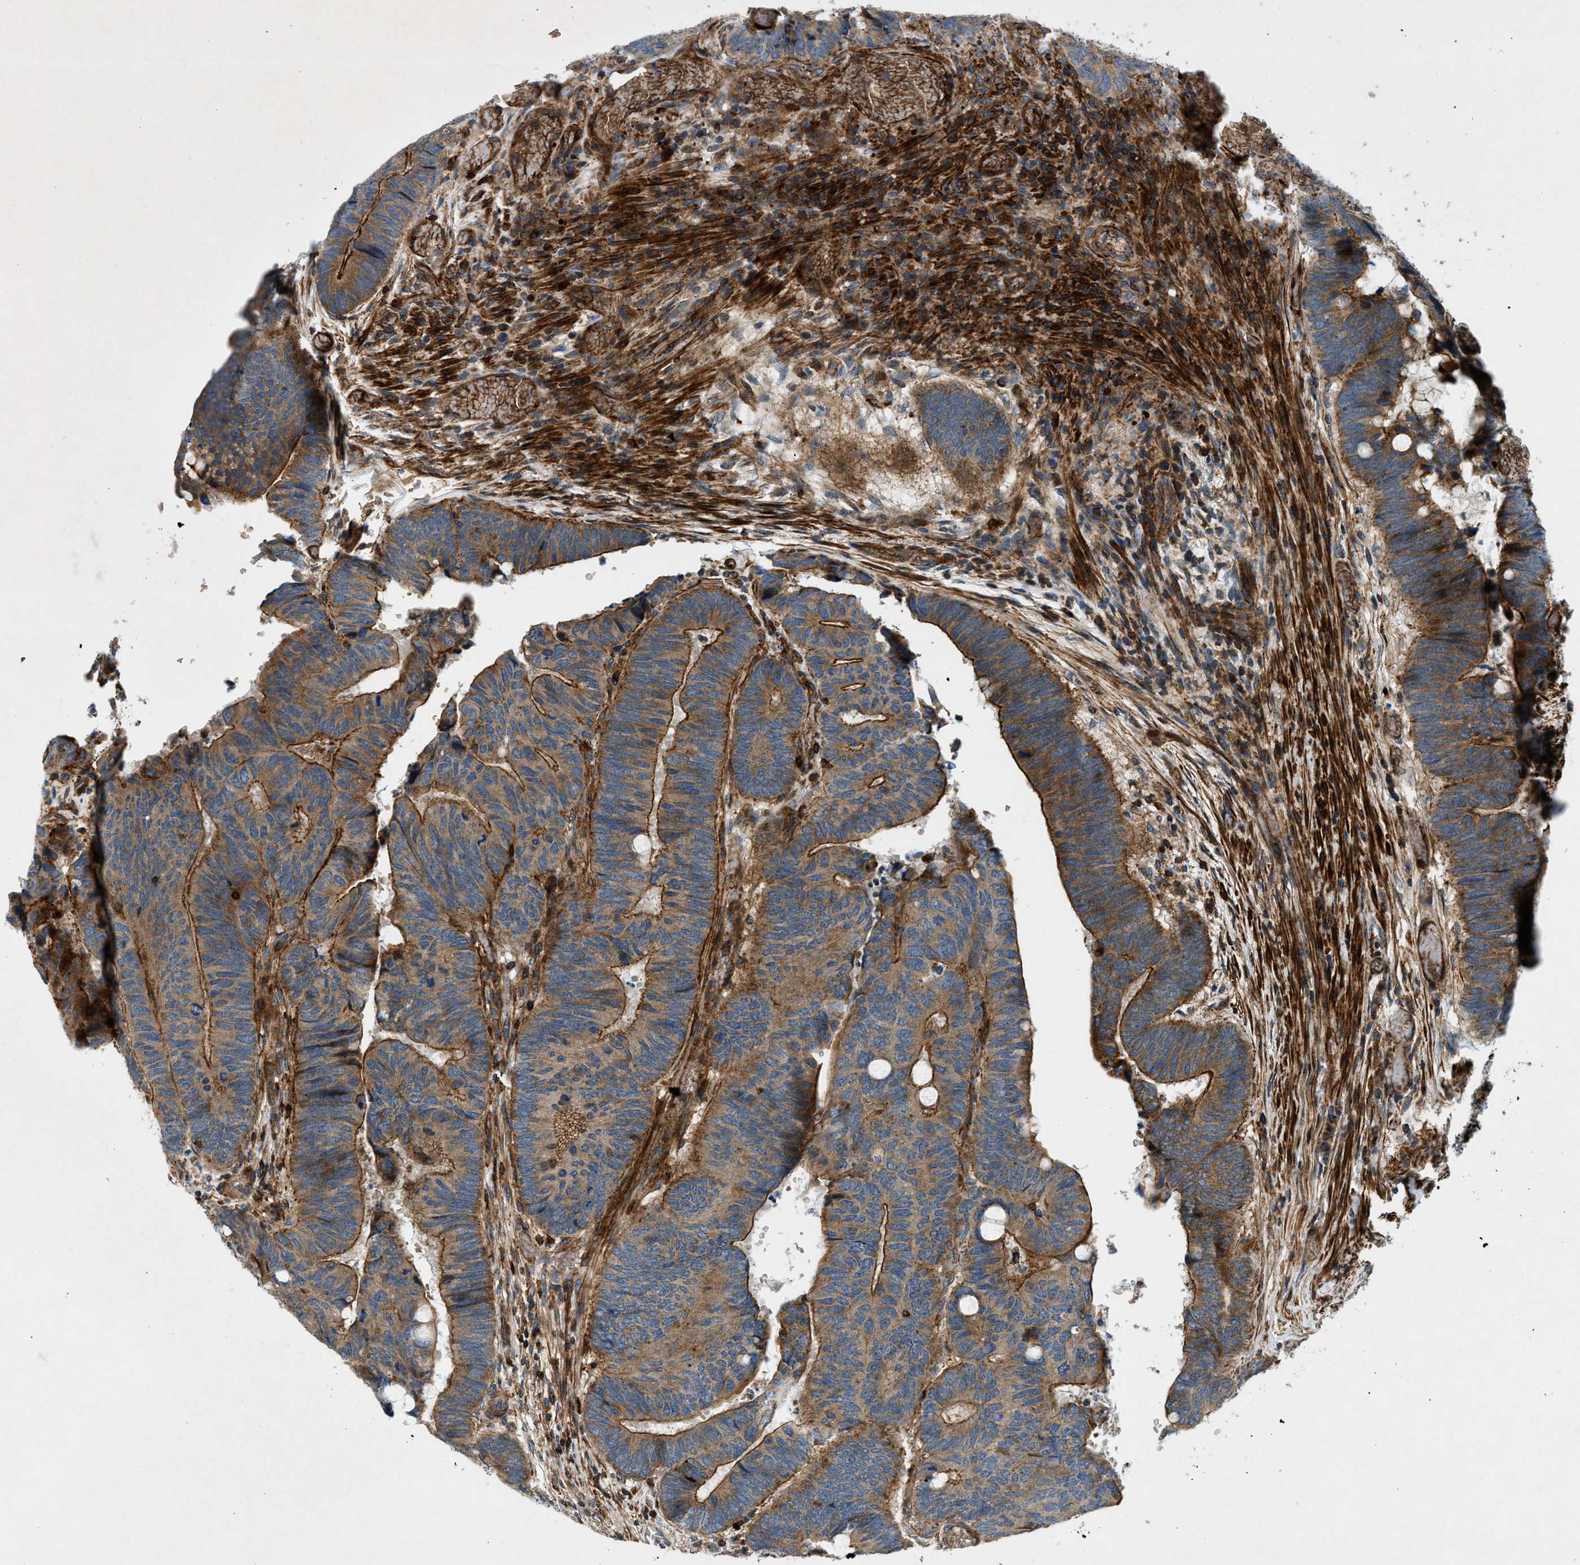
{"staining": {"intensity": "moderate", "quantity": ">75%", "location": "cytoplasmic/membranous"}, "tissue": "colorectal cancer", "cell_type": "Tumor cells", "image_type": "cancer", "snomed": [{"axis": "morphology", "description": "Normal tissue, NOS"}, {"axis": "morphology", "description": "Adenocarcinoma, NOS"}, {"axis": "topography", "description": "Rectum"}], "caption": "This is an image of IHC staining of adenocarcinoma (colorectal), which shows moderate positivity in the cytoplasmic/membranous of tumor cells.", "gene": "DHODH", "patient": {"sex": "male", "age": 92}}